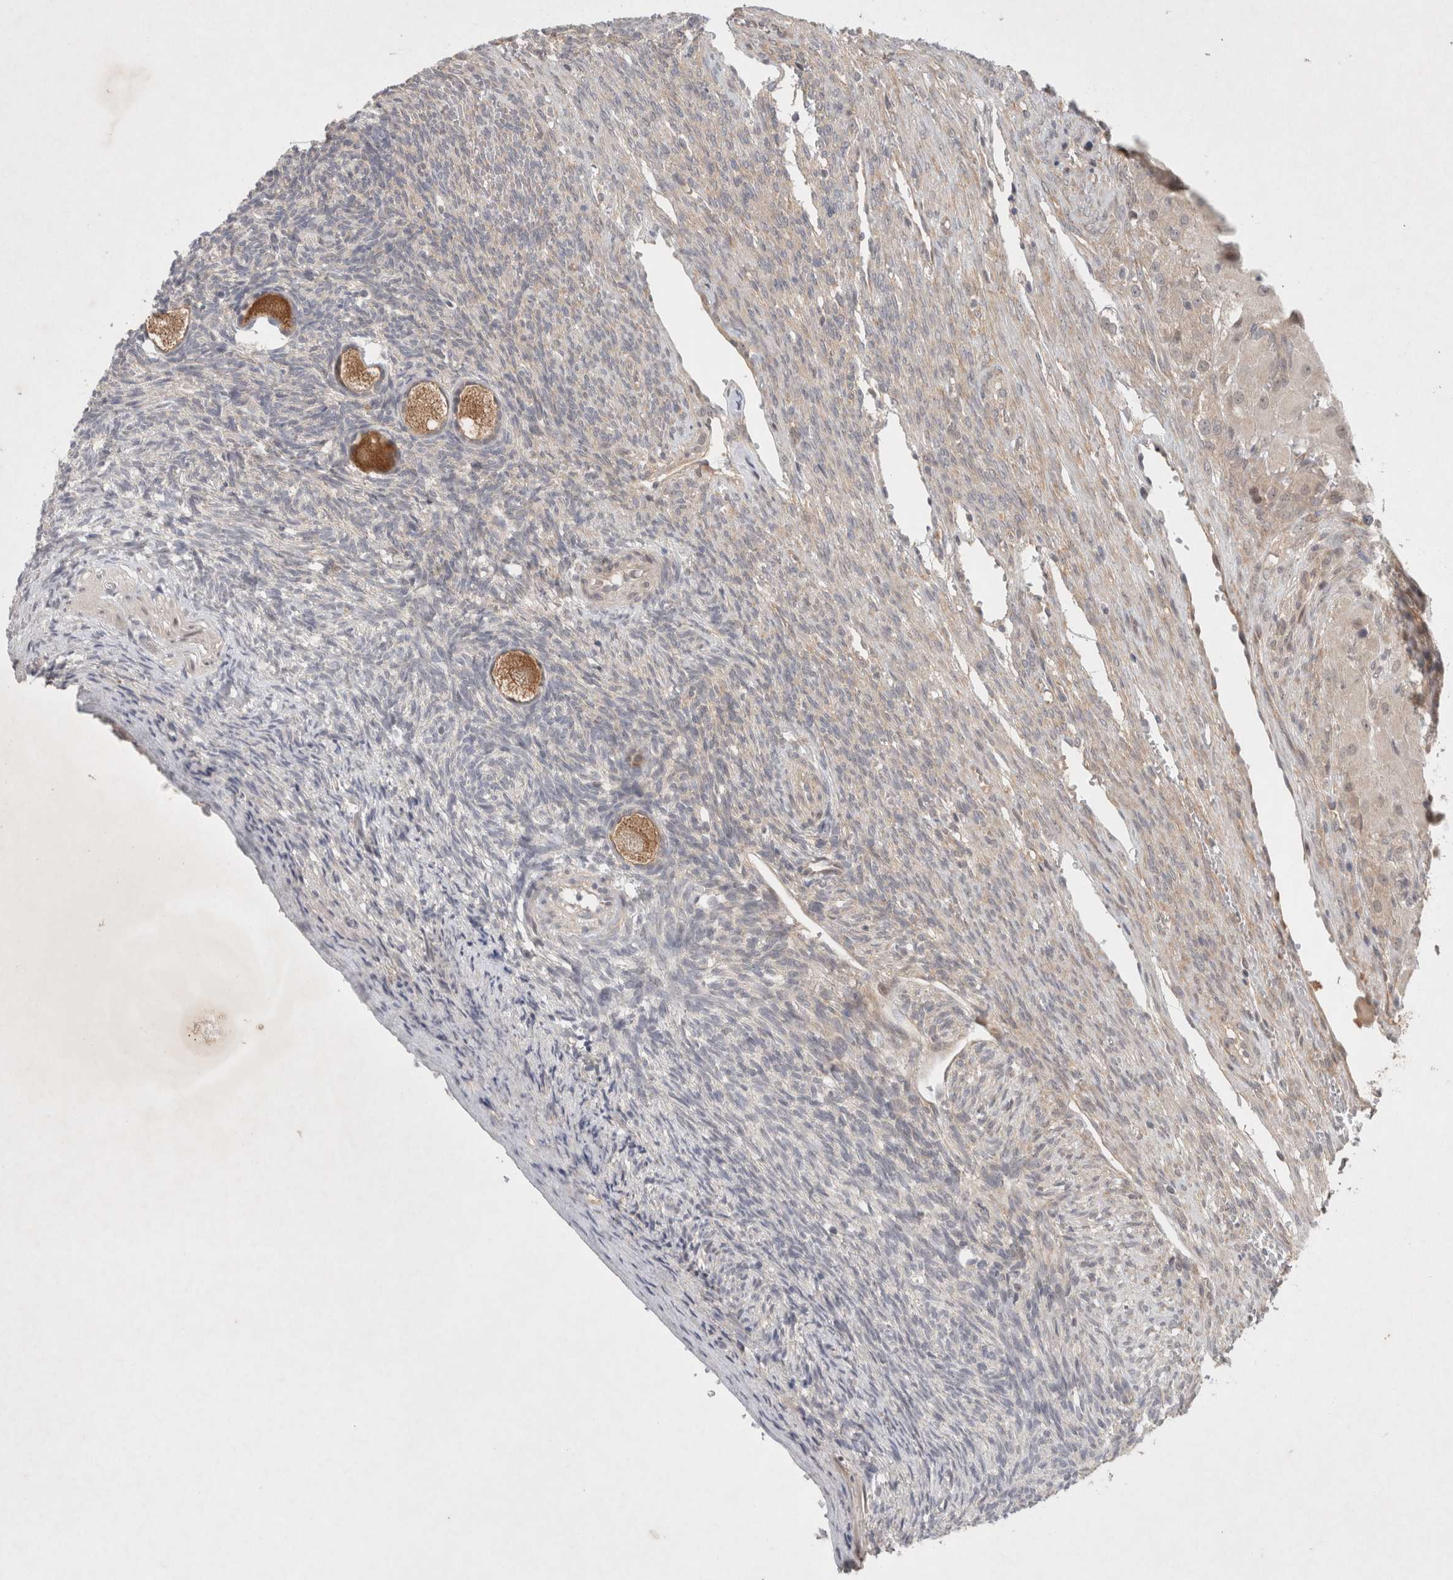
{"staining": {"intensity": "moderate", "quantity": ">75%", "location": "cytoplasmic/membranous"}, "tissue": "ovary", "cell_type": "Follicle cells", "image_type": "normal", "snomed": [{"axis": "morphology", "description": "Normal tissue, NOS"}, {"axis": "topography", "description": "Ovary"}], "caption": "Protein expression analysis of unremarkable ovary shows moderate cytoplasmic/membranous expression in approximately >75% of follicle cells.", "gene": "RASAL2", "patient": {"sex": "female", "age": 34}}